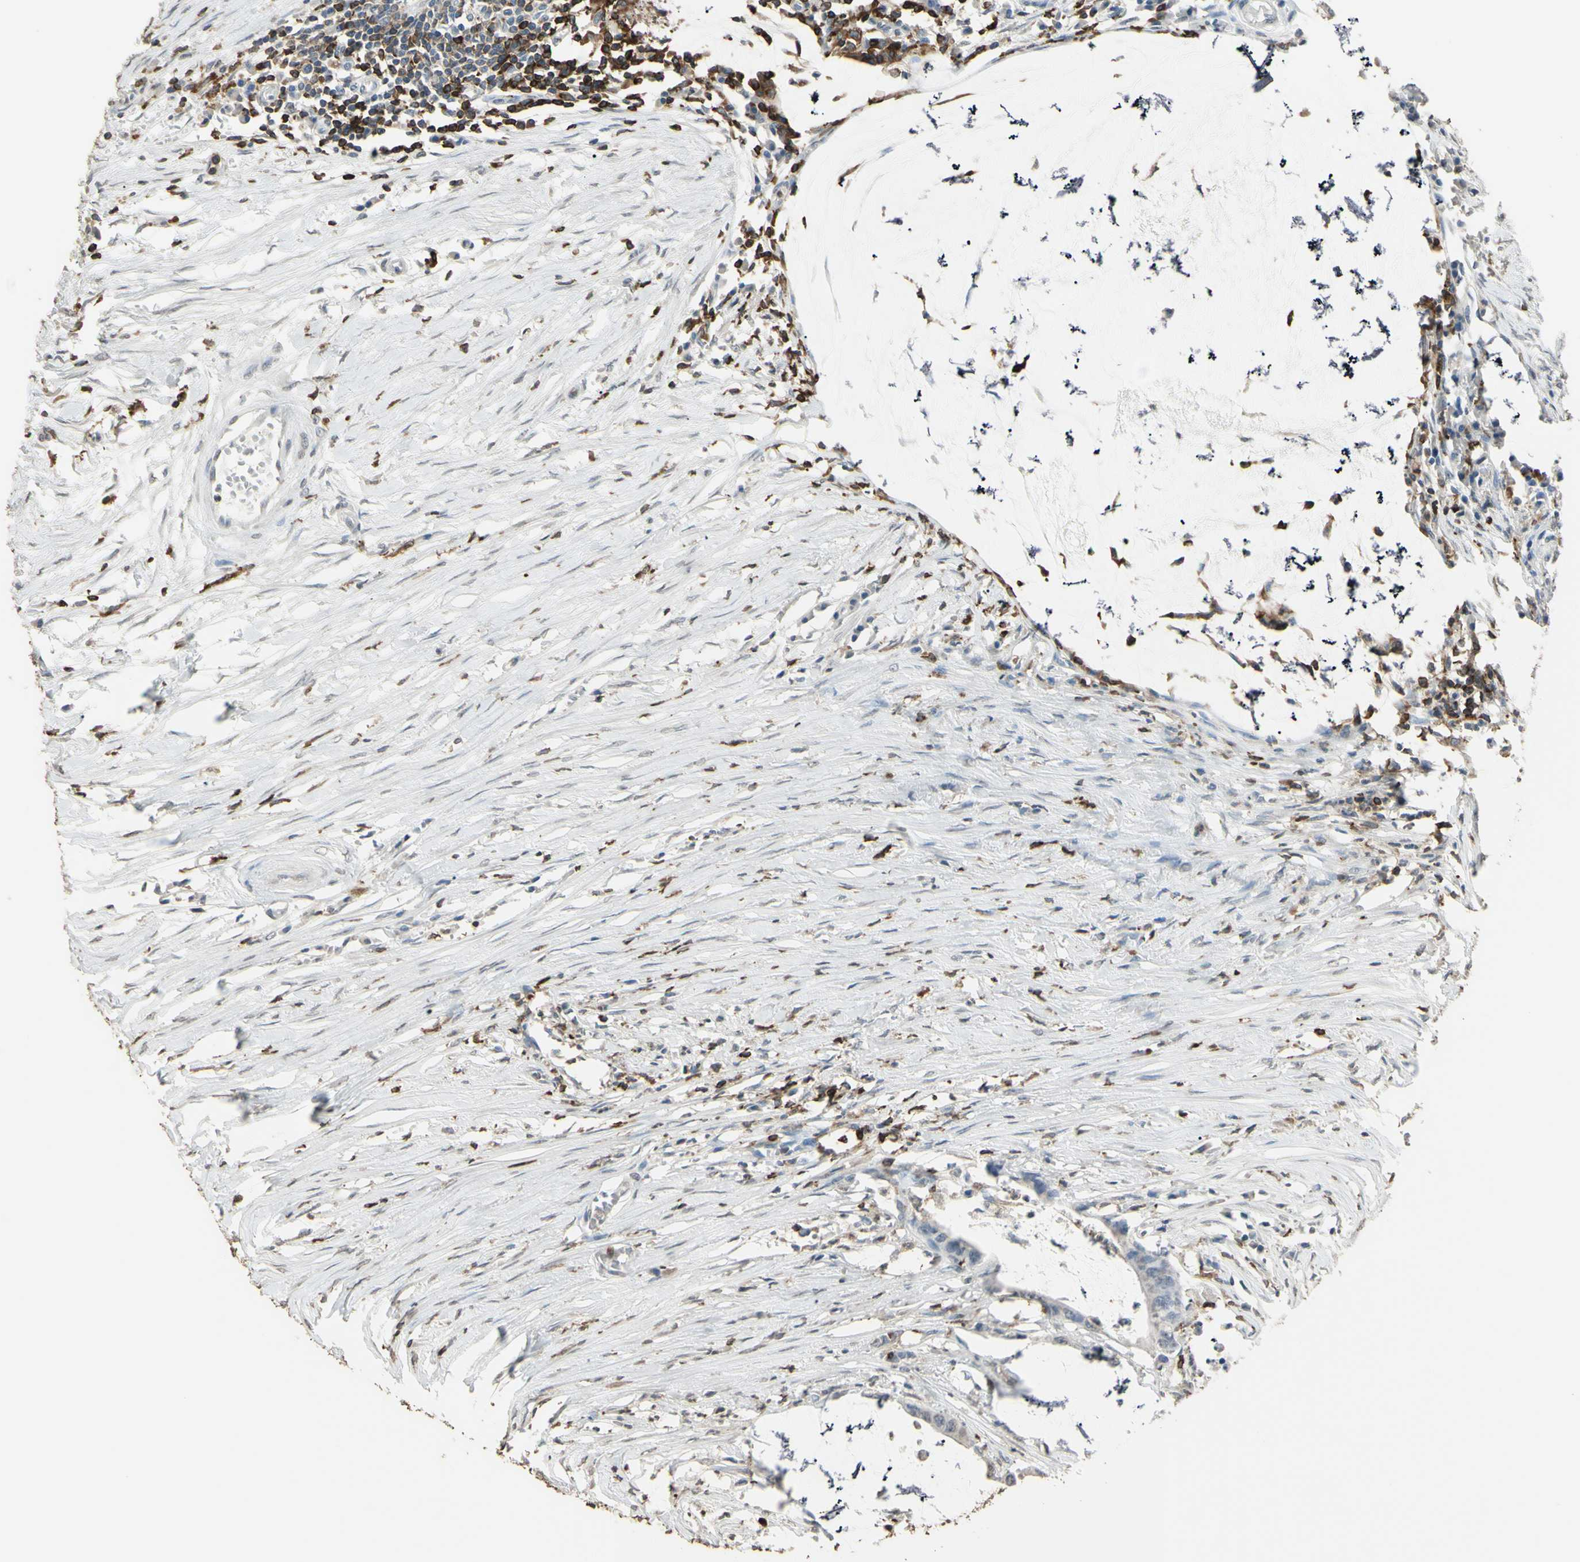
{"staining": {"intensity": "negative", "quantity": "none", "location": "none"}, "tissue": "colorectal cancer", "cell_type": "Tumor cells", "image_type": "cancer", "snomed": [{"axis": "morphology", "description": "Adenocarcinoma, NOS"}, {"axis": "topography", "description": "Rectum"}], "caption": "An immunohistochemistry histopathology image of colorectal cancer is shown. There is no staining in tumor cells of colorectal cancer.", "gene": "PSTPIP1", "patient": {"sex": "female", "age": 66}}